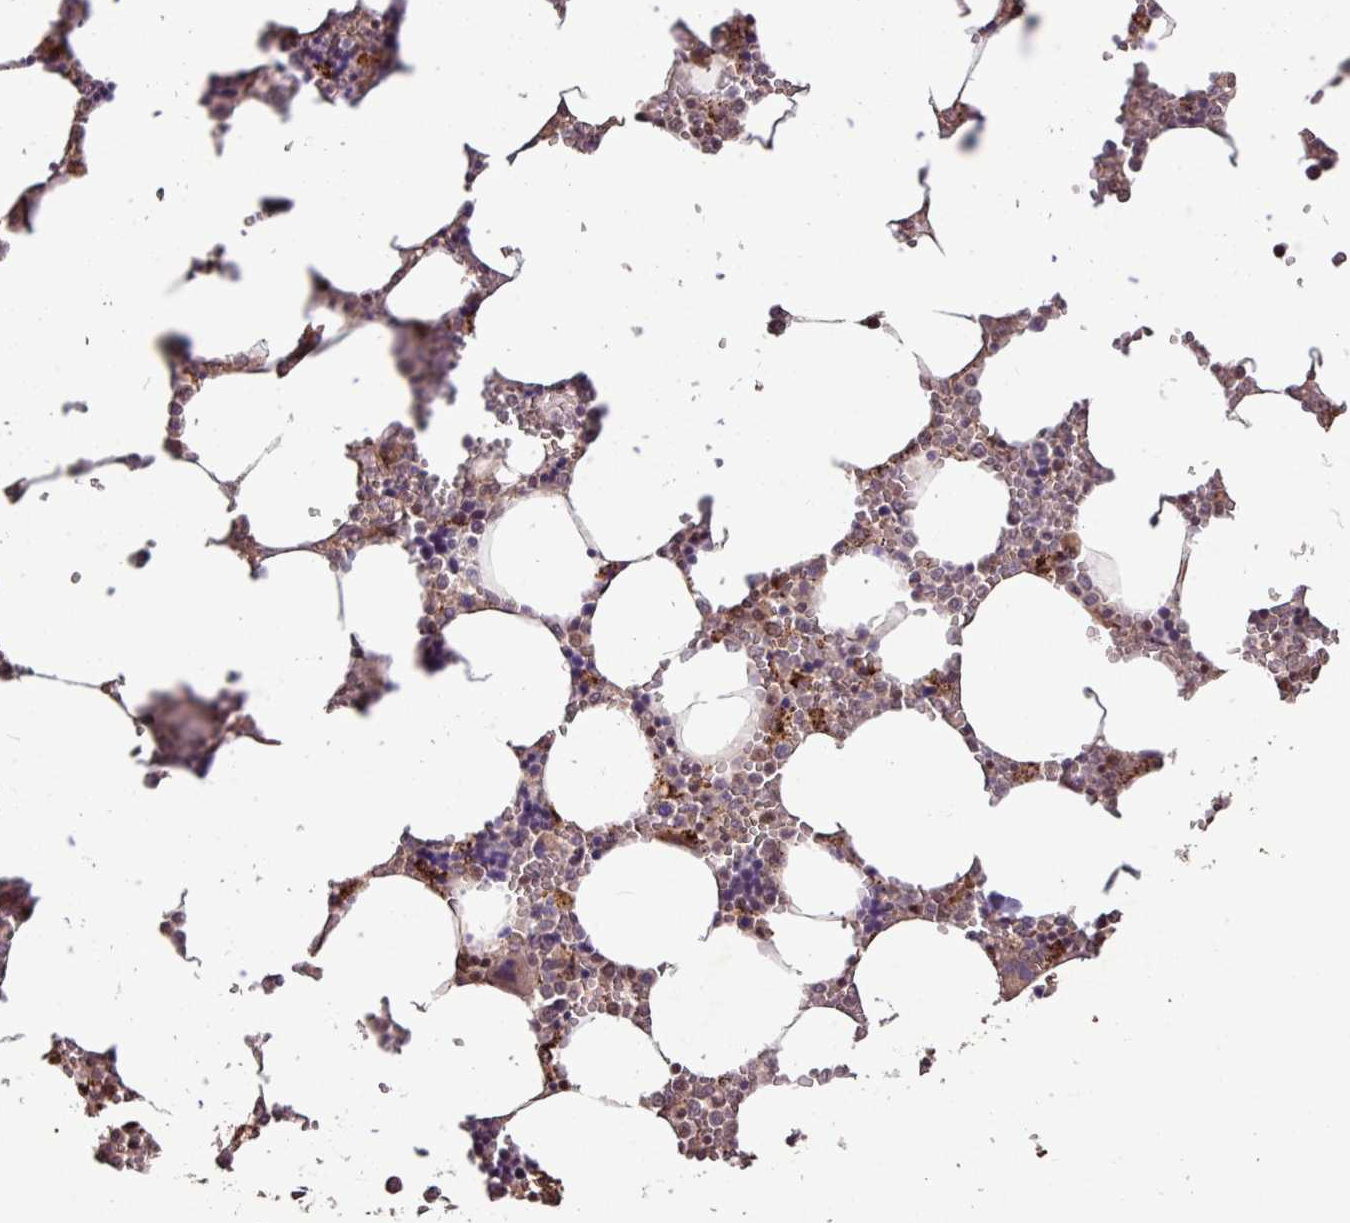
{"staining": {"intensity": "weak", "quantity": "25%-75%", "location": "cytoplasmic/membranous"}, "tissue": "bone marrow", "cell_type": "Hematopoietic cells", "image_type": "normal", "snomed": [{"axis": "morphology", "description": "Normal tissue, NOS"}, {"axis": "topography", "description": "Bone marrow"}], "caption": "Immunohistochemistry (IHC) staining of unremarkable bone marrow, which demonstrates low levels of weak cytoplasmic/membranous staining in about 25%-75% of hematopoietic cells indicating weak cytoplasmic/membranous protein positivity. The staining was performed using DAB (brown) for protein detection and nuclei were counterstained in hematoxylin (blue).", "gene": "SKIC2", "patient": {"sex": "male", "age": 64}}